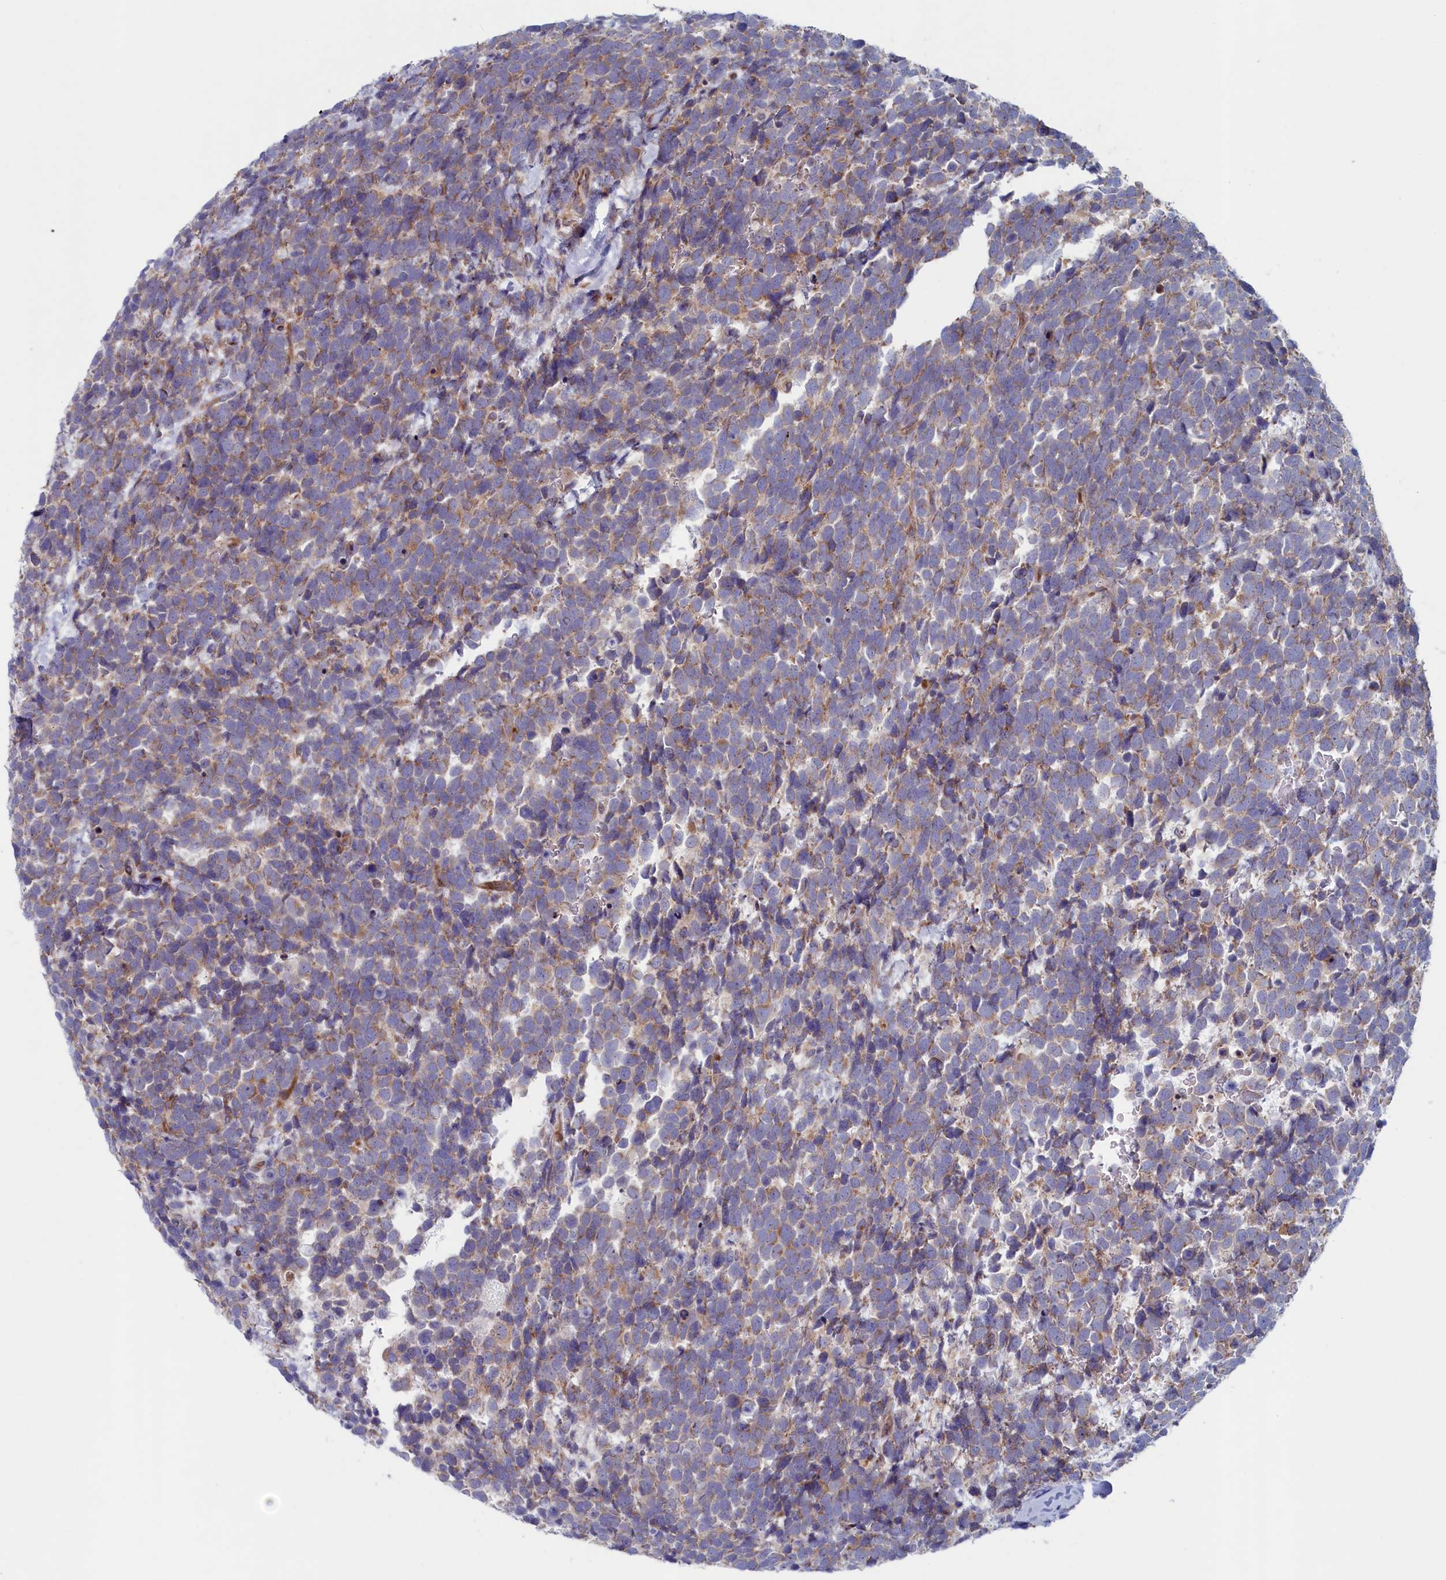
{"staining": {"intensity": "weak", "quantity": "25%-75%", "location": "cytoplasmic/membranous"}, "tissue": "urothelial cancer", "cell_type": "Tumor cells", "image_type": "cancer", "snomed": [{"axis": "morphology", "description": "Urothelial carcinoma, High grade"}, {"axis": "topography", "description": "Urinary bladder"}], "caption": "Tumor cells show low levels of weak cytoplasmic/membranous expression in approximately 25%-75% of cells in human urothelial cancer. (IHC, brightfield microscopy, high magnification).", "gene": "MTFMT", "patient": {"sex": "female", "age": 82}}